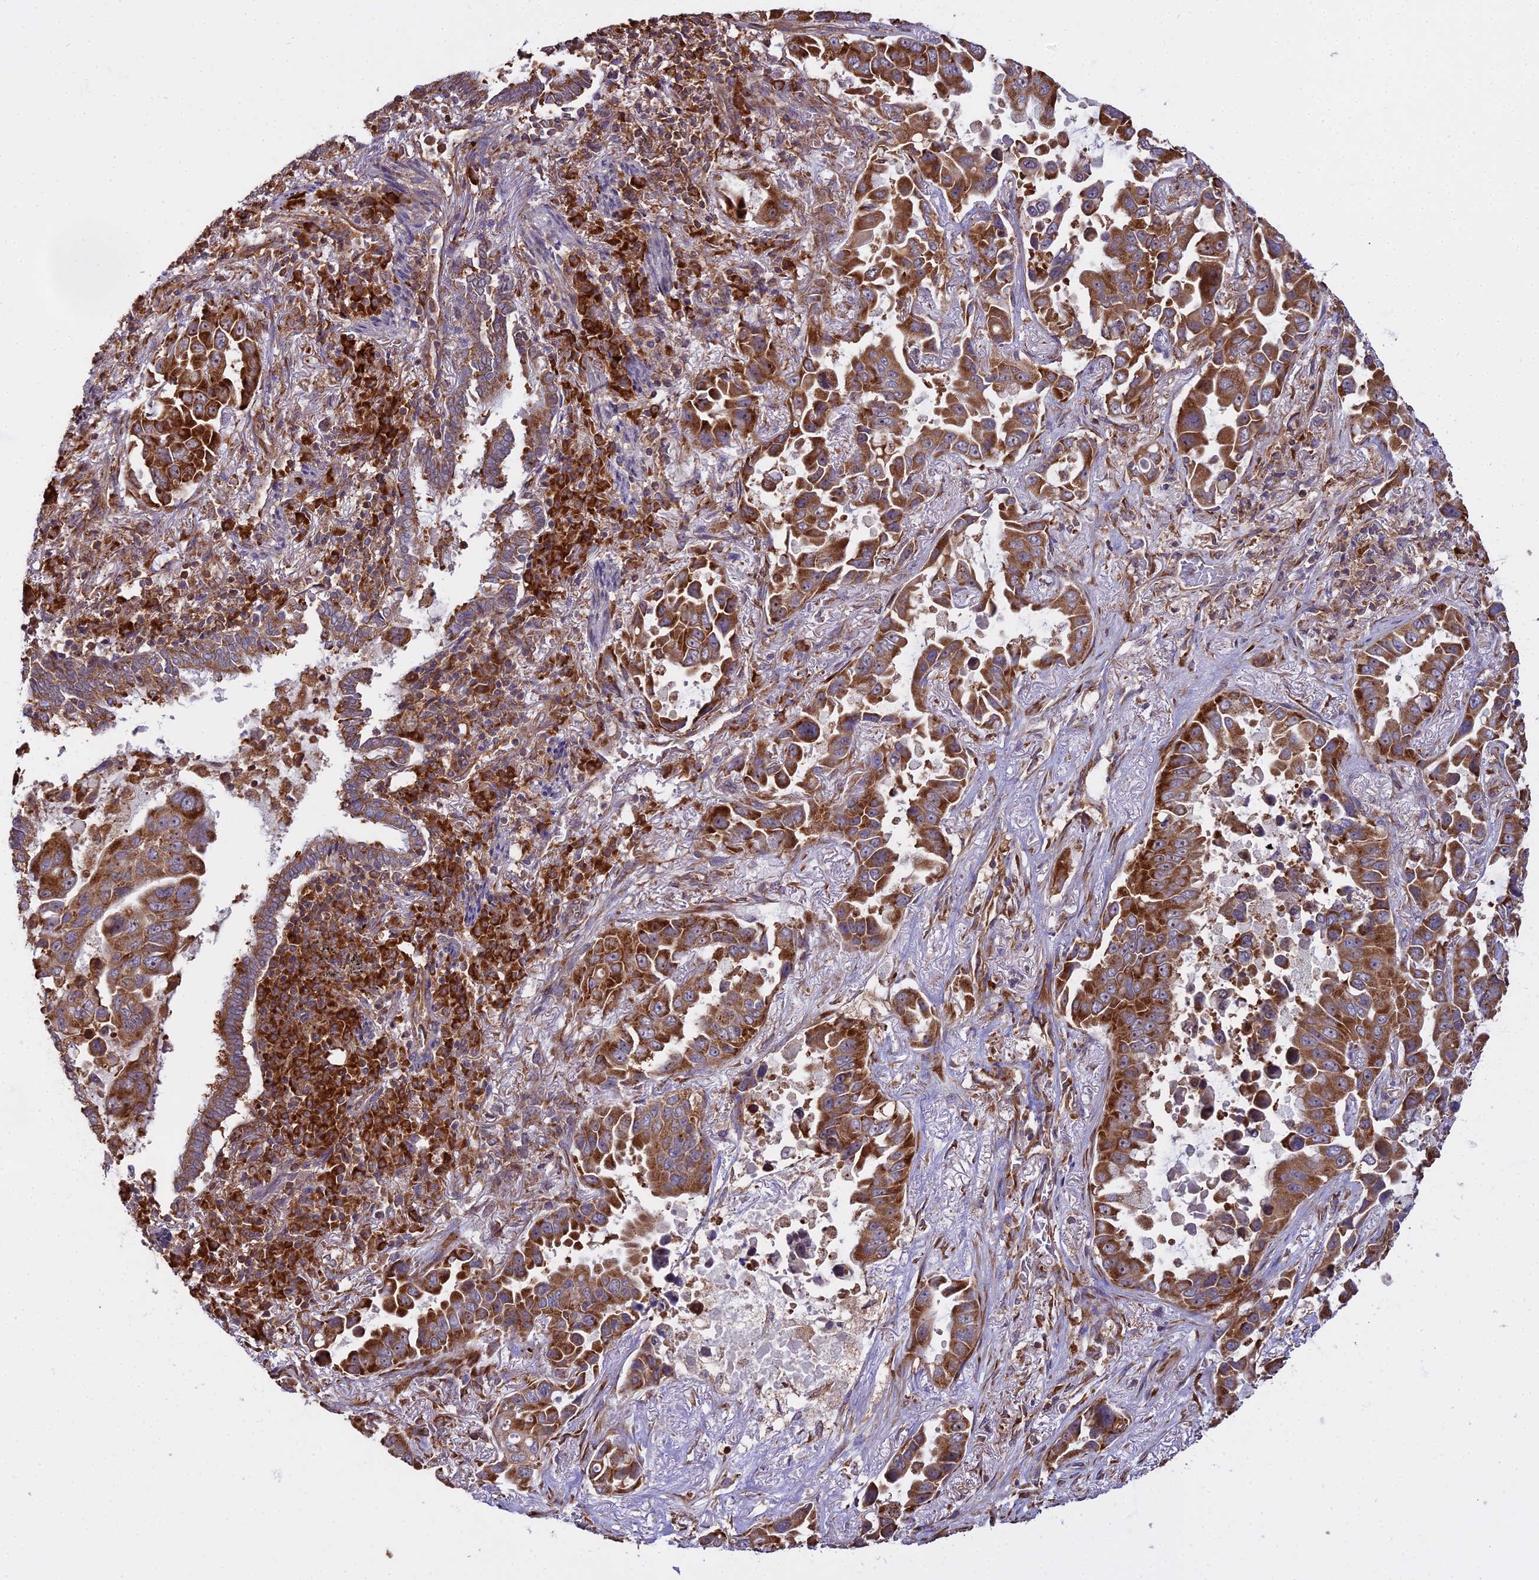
{"staining": {"intensity": "strong", "quantity": ">75%", "location": "cytoplasmic/membranous"}, "tissue": "lung cancer", "cell_type": "Tumor cells", "image_type": "cancer", "snomed": [{"axis": "morphology", "description": "Adenocarcinoma, NOS"}, {"axis": "topography", "description": "Lung"}], "caption": "DAB immunohistochemical staining of human lung adenocarcinoma exhibits strong cytoplasmic/membranous protein expression in approximately >75% of tumor cells. (Stains: DAB in brown, nuclei in blue, Microscopy: brightfield microscopy at high magnification).", "gene": "RPL26", "patient": {"sex": "male", "age": 64}}